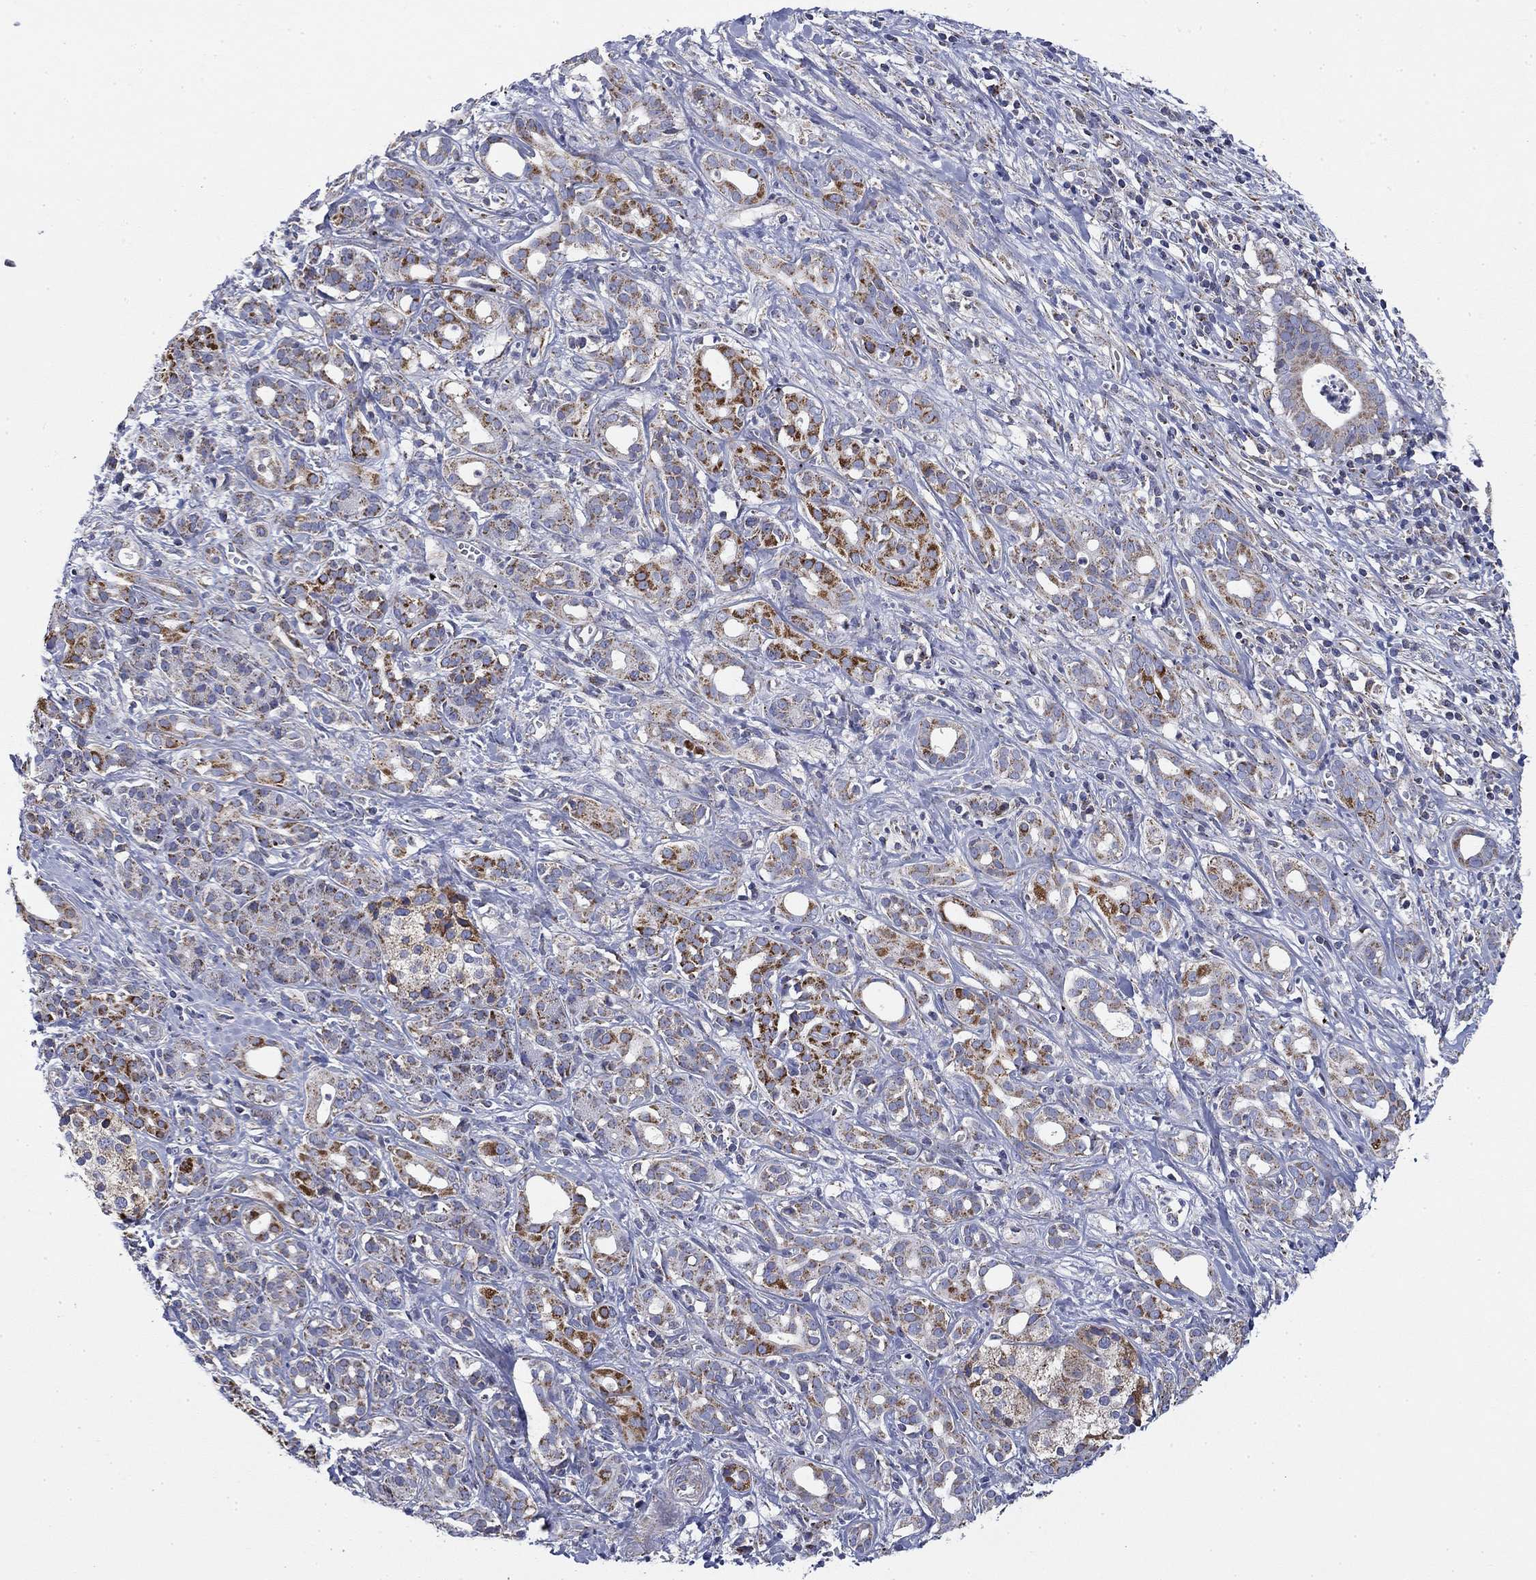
{"staining": {"intensity": "strong", "quantity": "<25%", "location": "cytoplasmic/membranous"}, "tissue": "pancreatic cancer", "cell_type": "Tumor cells", "image_type": "cancer", "snomed": [{"axis": "morphology", "description": "Adenocarcinoma, NOS"}, {"axis": "topography", "description": "Pancreas"}], "caption": "Tumor cells display medium levels of strong cytoplasmic/membranous staining in about <25% of cells in human pancreatic adenocarcinoma.", "gene": "NACAD", "patient": {"sex": "male", "age": 61}}